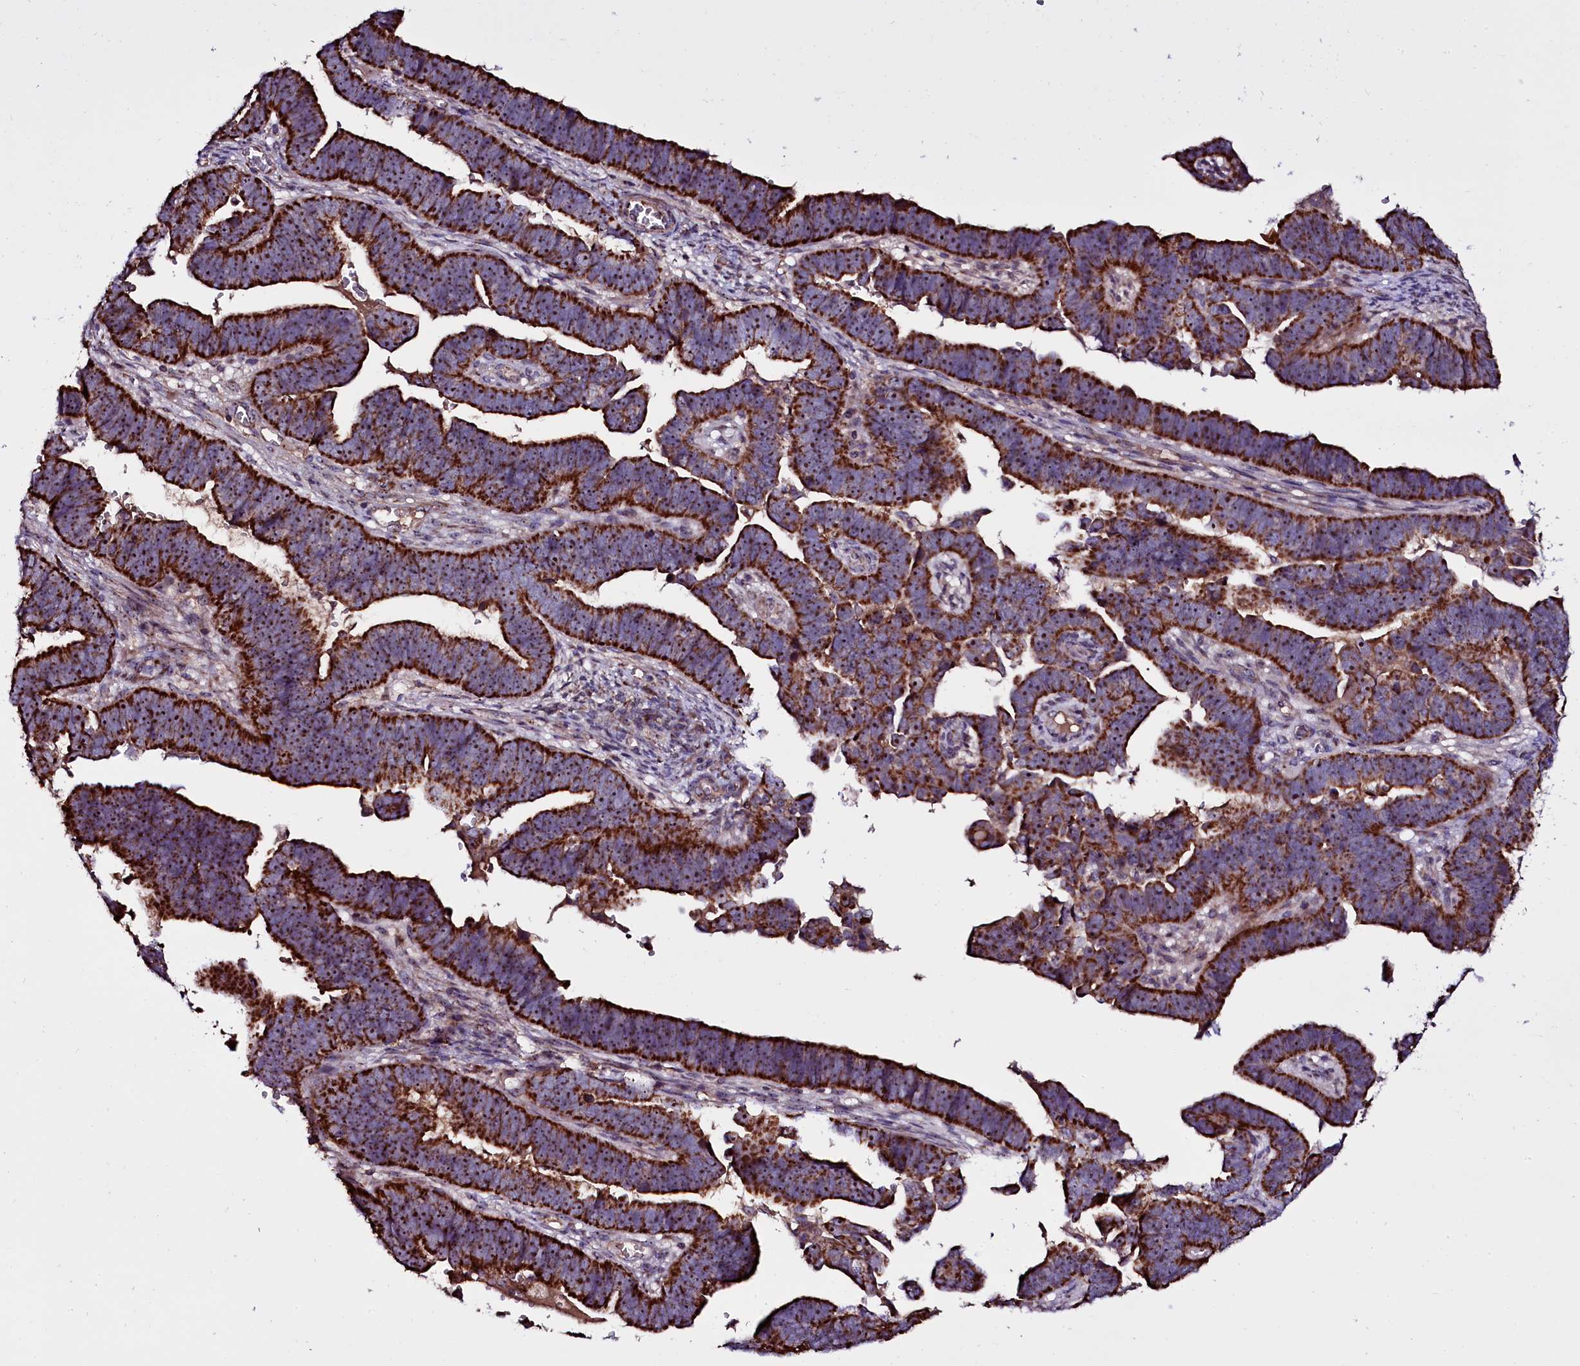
{"staining": {"intensity": "strong", "quantity": ">75%", "location": "cytoplasmic/membranous"}, "tissue": "endometrial cancer", "cell_type": "Tumor cells", "image_type": "cancer", "snomed": [{"axis": "morphology", "description": "Adenocarcinoma, NOS"}, {"axis": "topography", "description": "Endometrium"}], "caption": "Endometrial cancer (adenocarcinoma) tissue displays strong cytoplasmic/membranous staining in approximately >75% of tumor cells", "gene": "NAA80", "patient": {"sex": "female", "age": 75}}